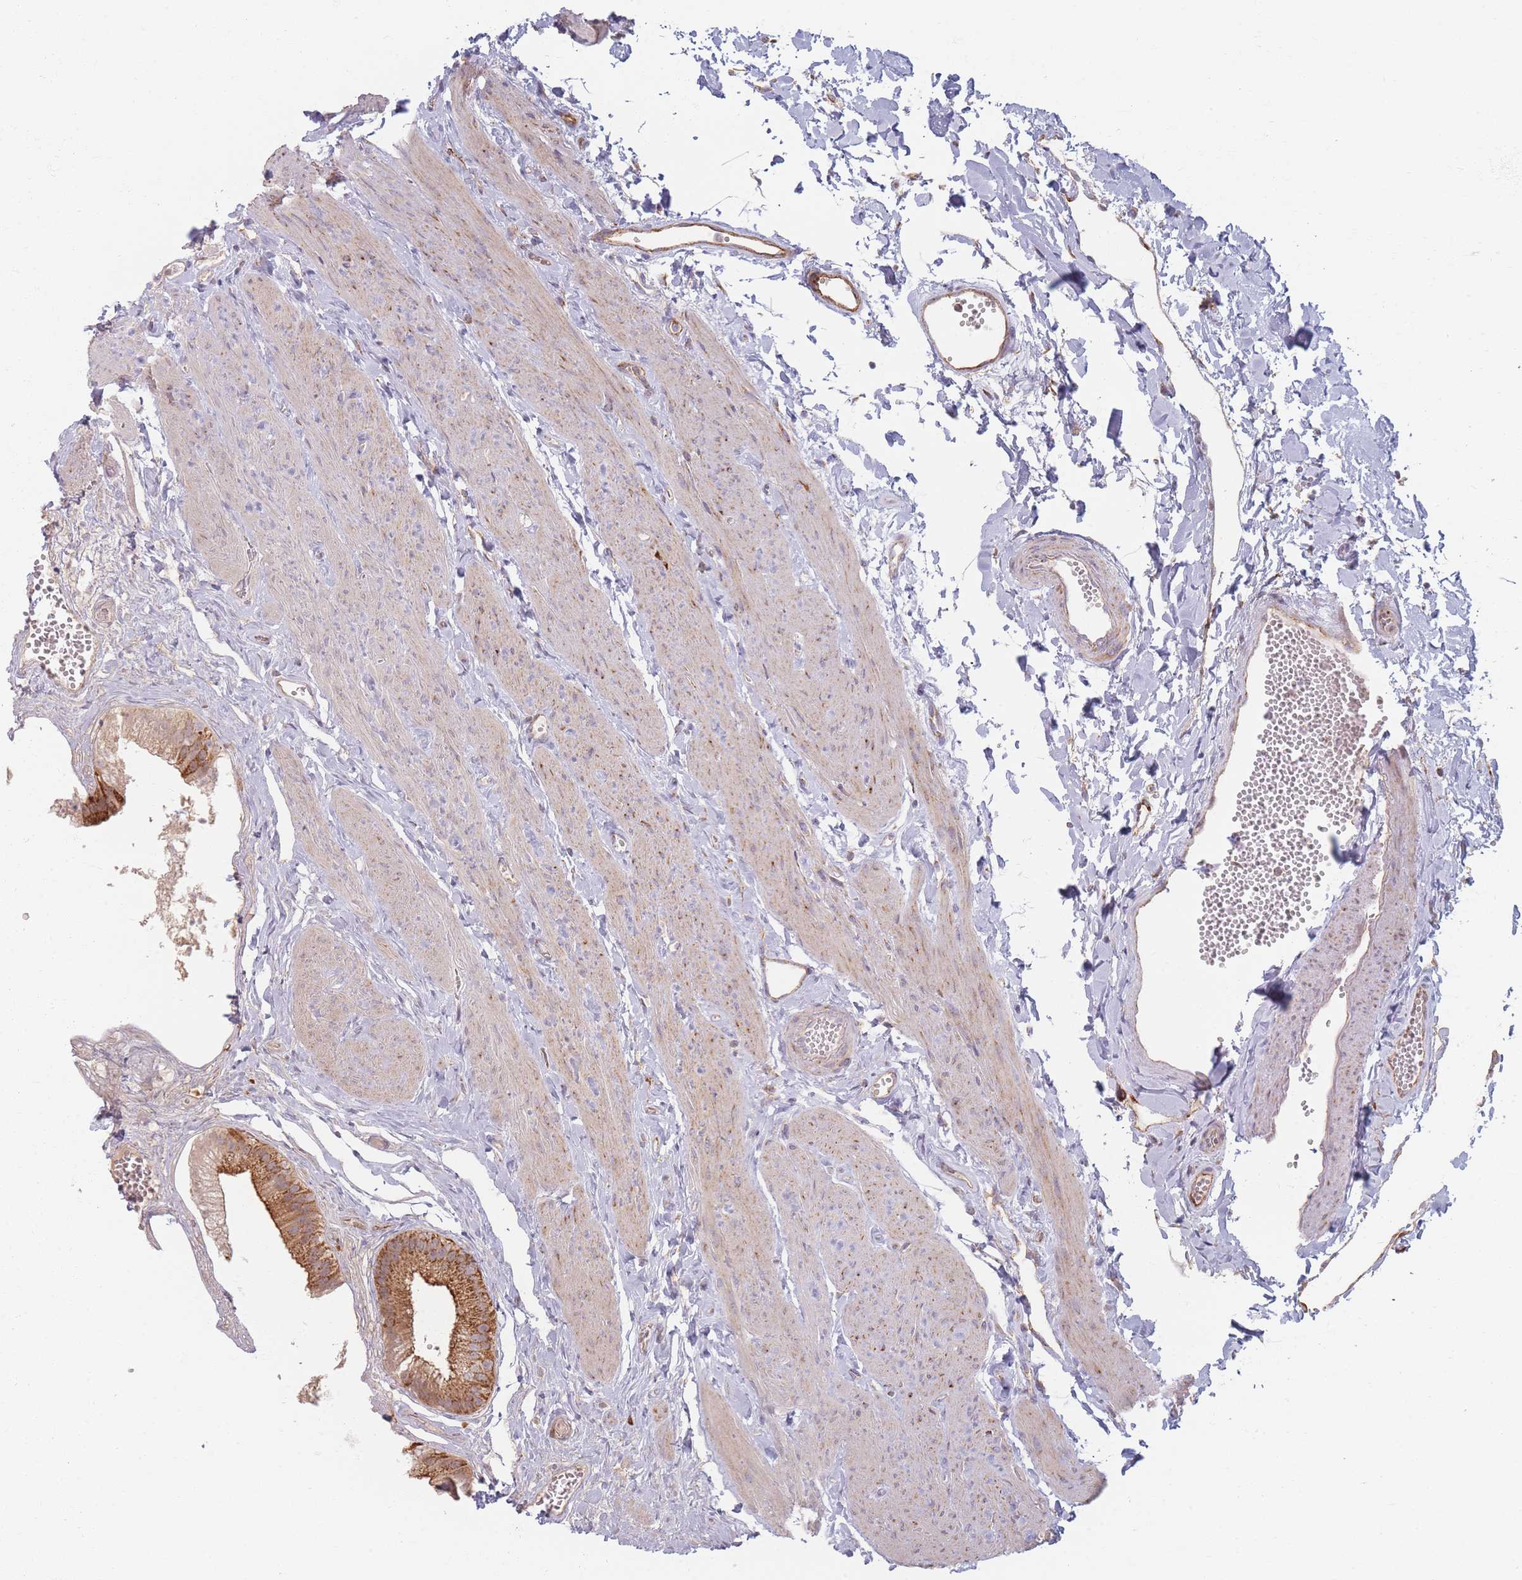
{"staining": {"intensity": "strong", "quantity": ">75%", "location": "cytoplasmic/membranous"}, "tissue": "gallbladder", "cell_type": "Glandular cells", "image_type": "normal", "snomed": [{"axis": "morphology", "description": "Normal tissue, NOS"}, {"axis": "topography", "description": "Gallbladder"}], "caption": "The micrograph reveals immunohistochemical staining of benign gallbladder. There is strong cytoplasmic/membranous expression is appreciated in approximately >75% of glandular cells. (IHC, brightfield microscopy, high magnification).", "gene": "ESRP2", "patient": {"sex": "female", "age": 54}}